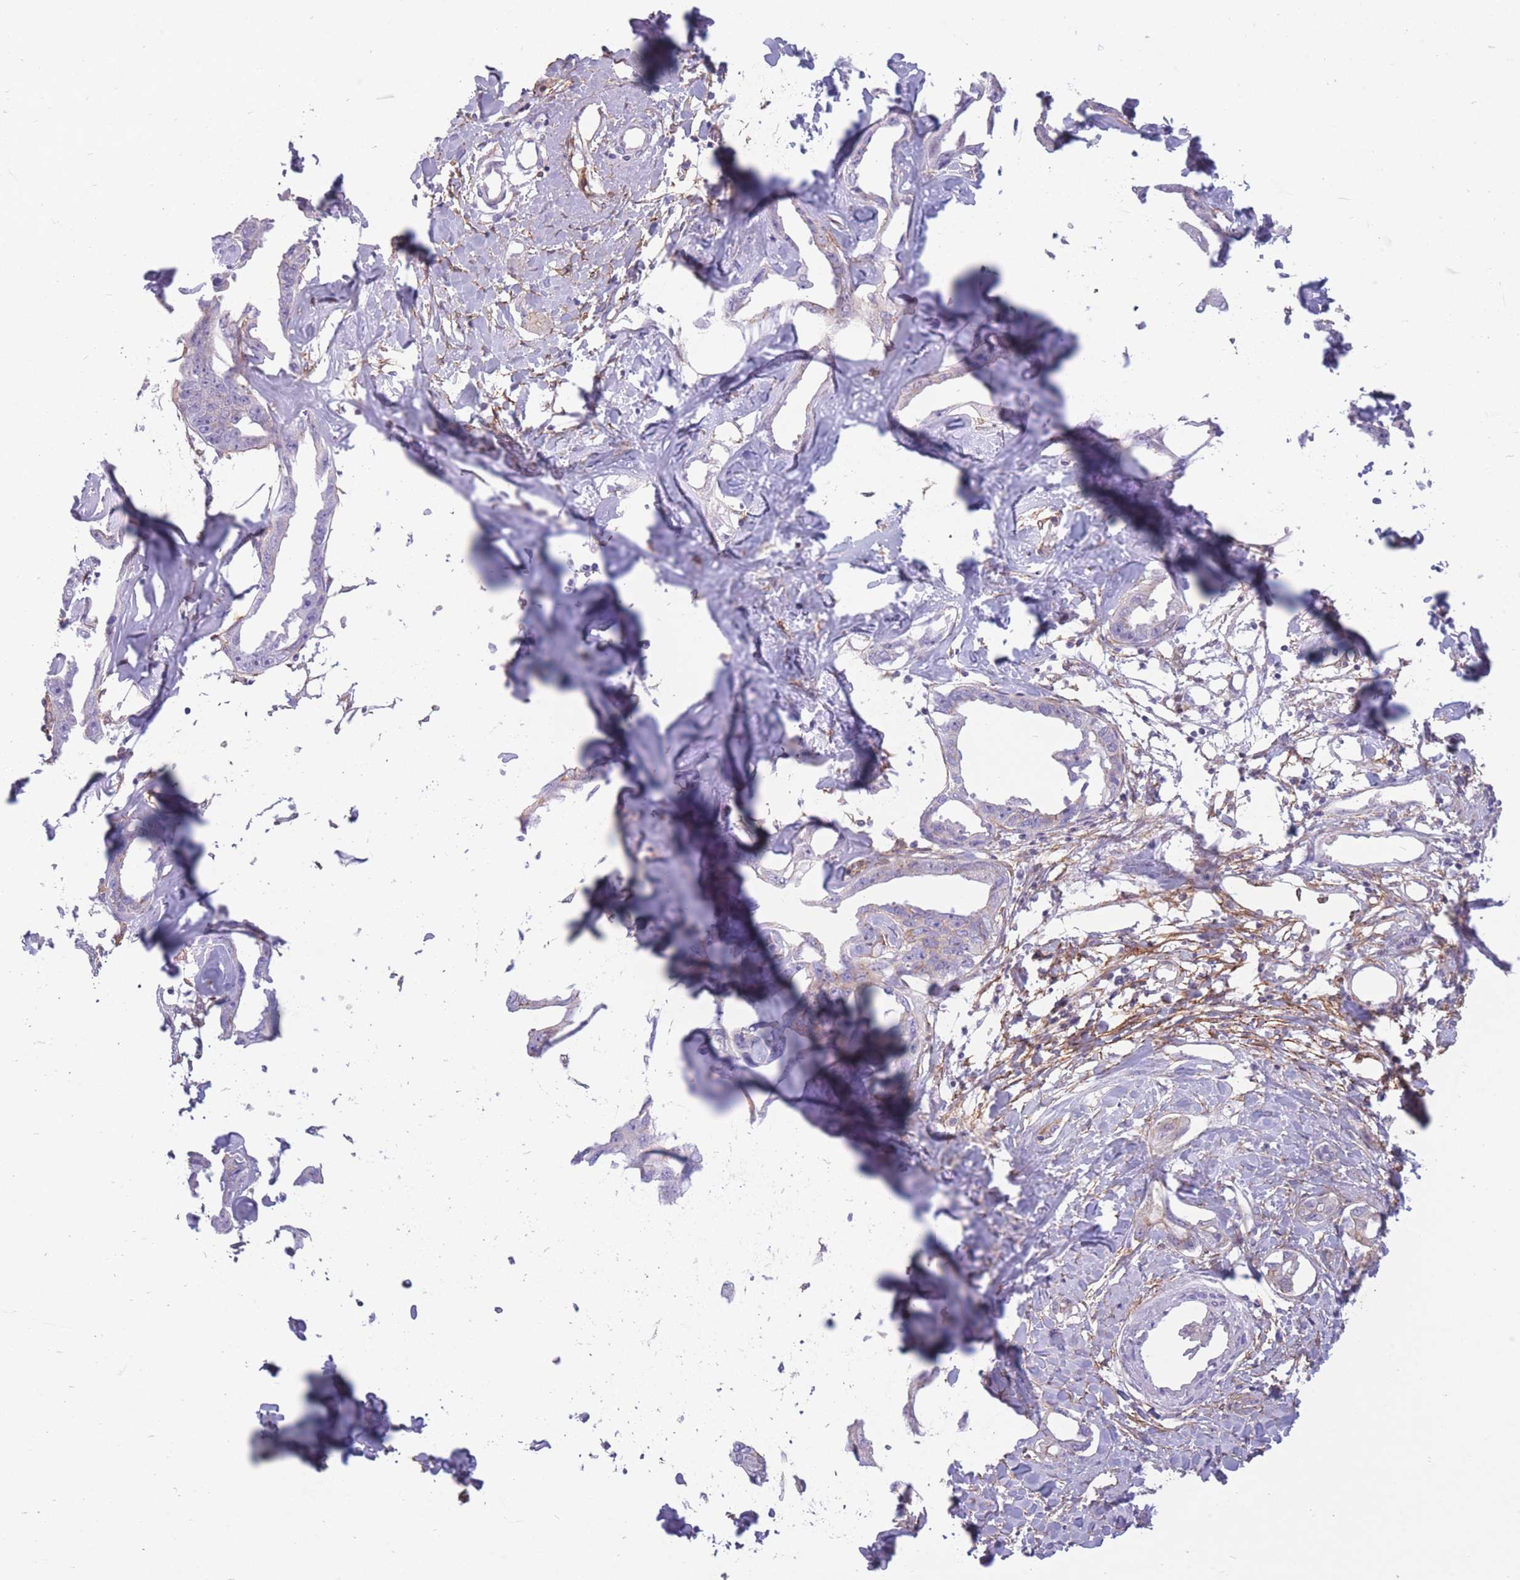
{"staining": {"intensity": "negative", "quantity": "none", "location": "none"}, "tissue": "liver cancer", "cell_type": "Tumor cells", "image_type": "cancer", "snomed": [{"axis": "morphology", "description": "Cholangiocarcinoma"}, {"axis": "topography", "description": "Liver"}], "caption": "Tumor cells show no significant protein positivity in liver cholangiocarcinoma.", "gene": "ADD1", "patient": {"sex": "male", "age": 59}}